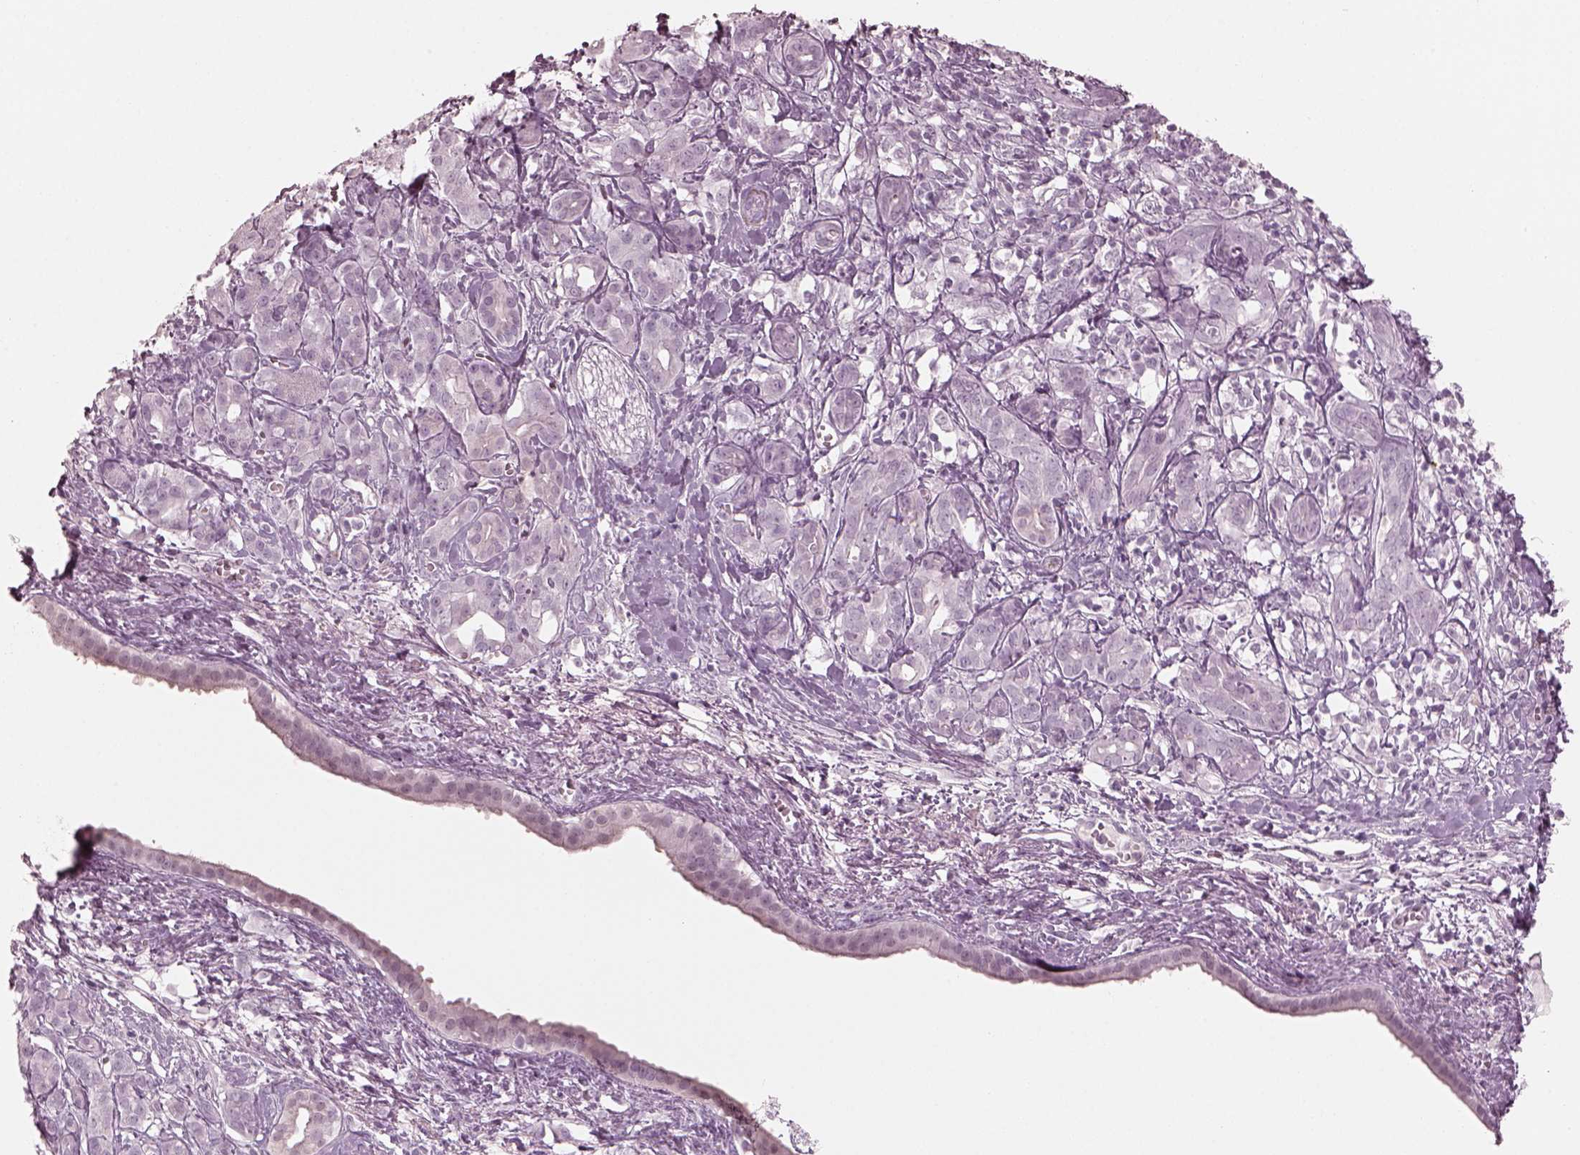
{"staining": {"intensity": "negative", "quantity": "none", "location": "none"}, "tissue": "pancreatic cancer", "cell_type": "Tumor cells", "image_type": "cancer", "snomed": [{"axis": "morphology", "description": "Adenocarcinoma, NOS"}, {"axis": "topography", "description": "Pancreas"}], "caption": "Immunohistochemical staining of pancreatic adenocarcinoma exhibits no significant staining in tumor cells. (Brightfield microscopy of DAB (3,3'-diaminobenzidine) immunohistochemistry (IHC) at high magnification).", "gene": "C2orf81", "patient": {"sex": "male", "age": 61}}